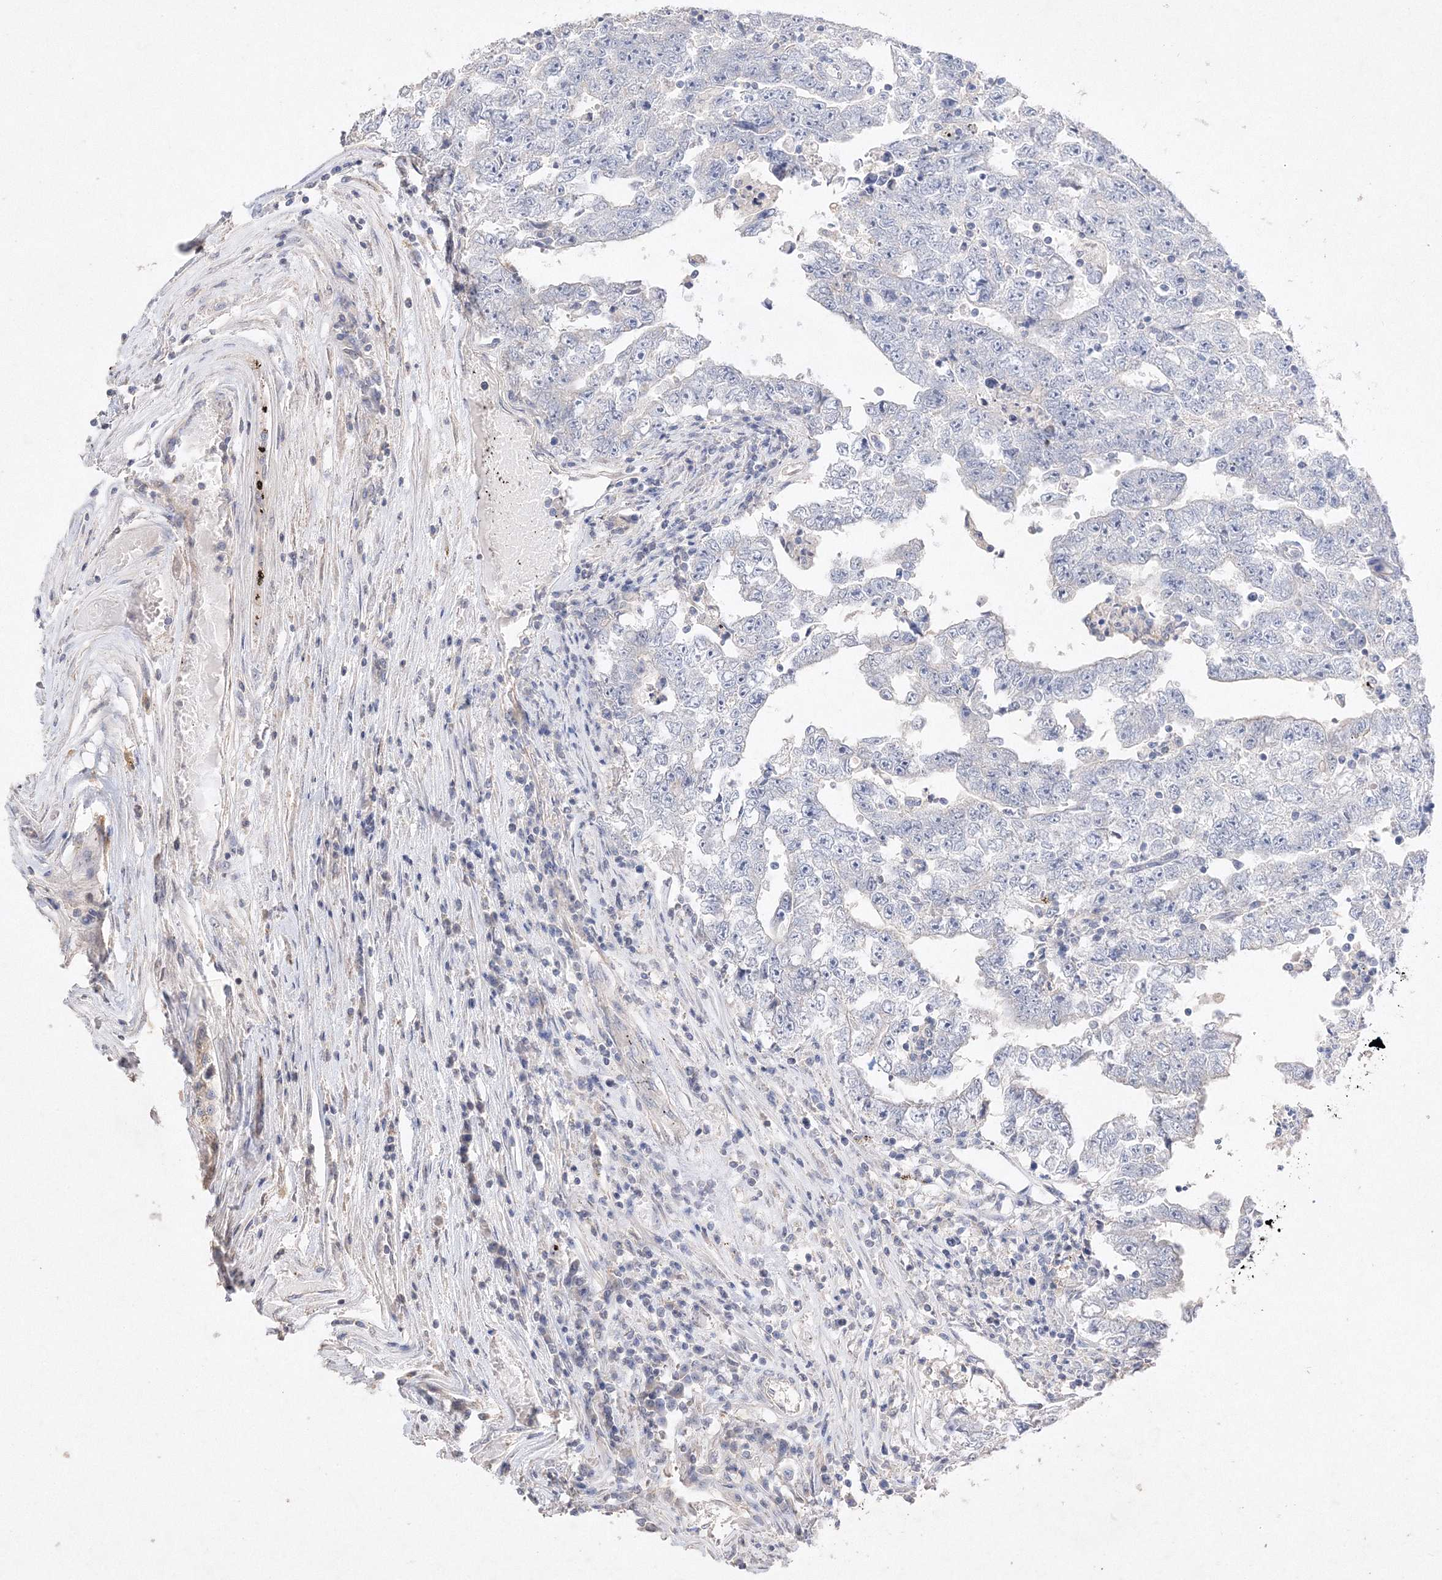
{"staining": {"intensity": "negative", "quantity": "none", "location": "none"}, "tissue": "testis cancer", "cell_type": "Tumor cells", "image_type": "cancer", "snomed": [{"axis": "morphology", "description": "Carcinoma, Embryonal, NOS"}, {"axis": "topography", "description": "Testis"}], "caption": "An image of human testis embryonal carcinoma is negative for staining in tumor cells.", "gene": "GLS", "patient": {"sex": "male", "age": 25}}